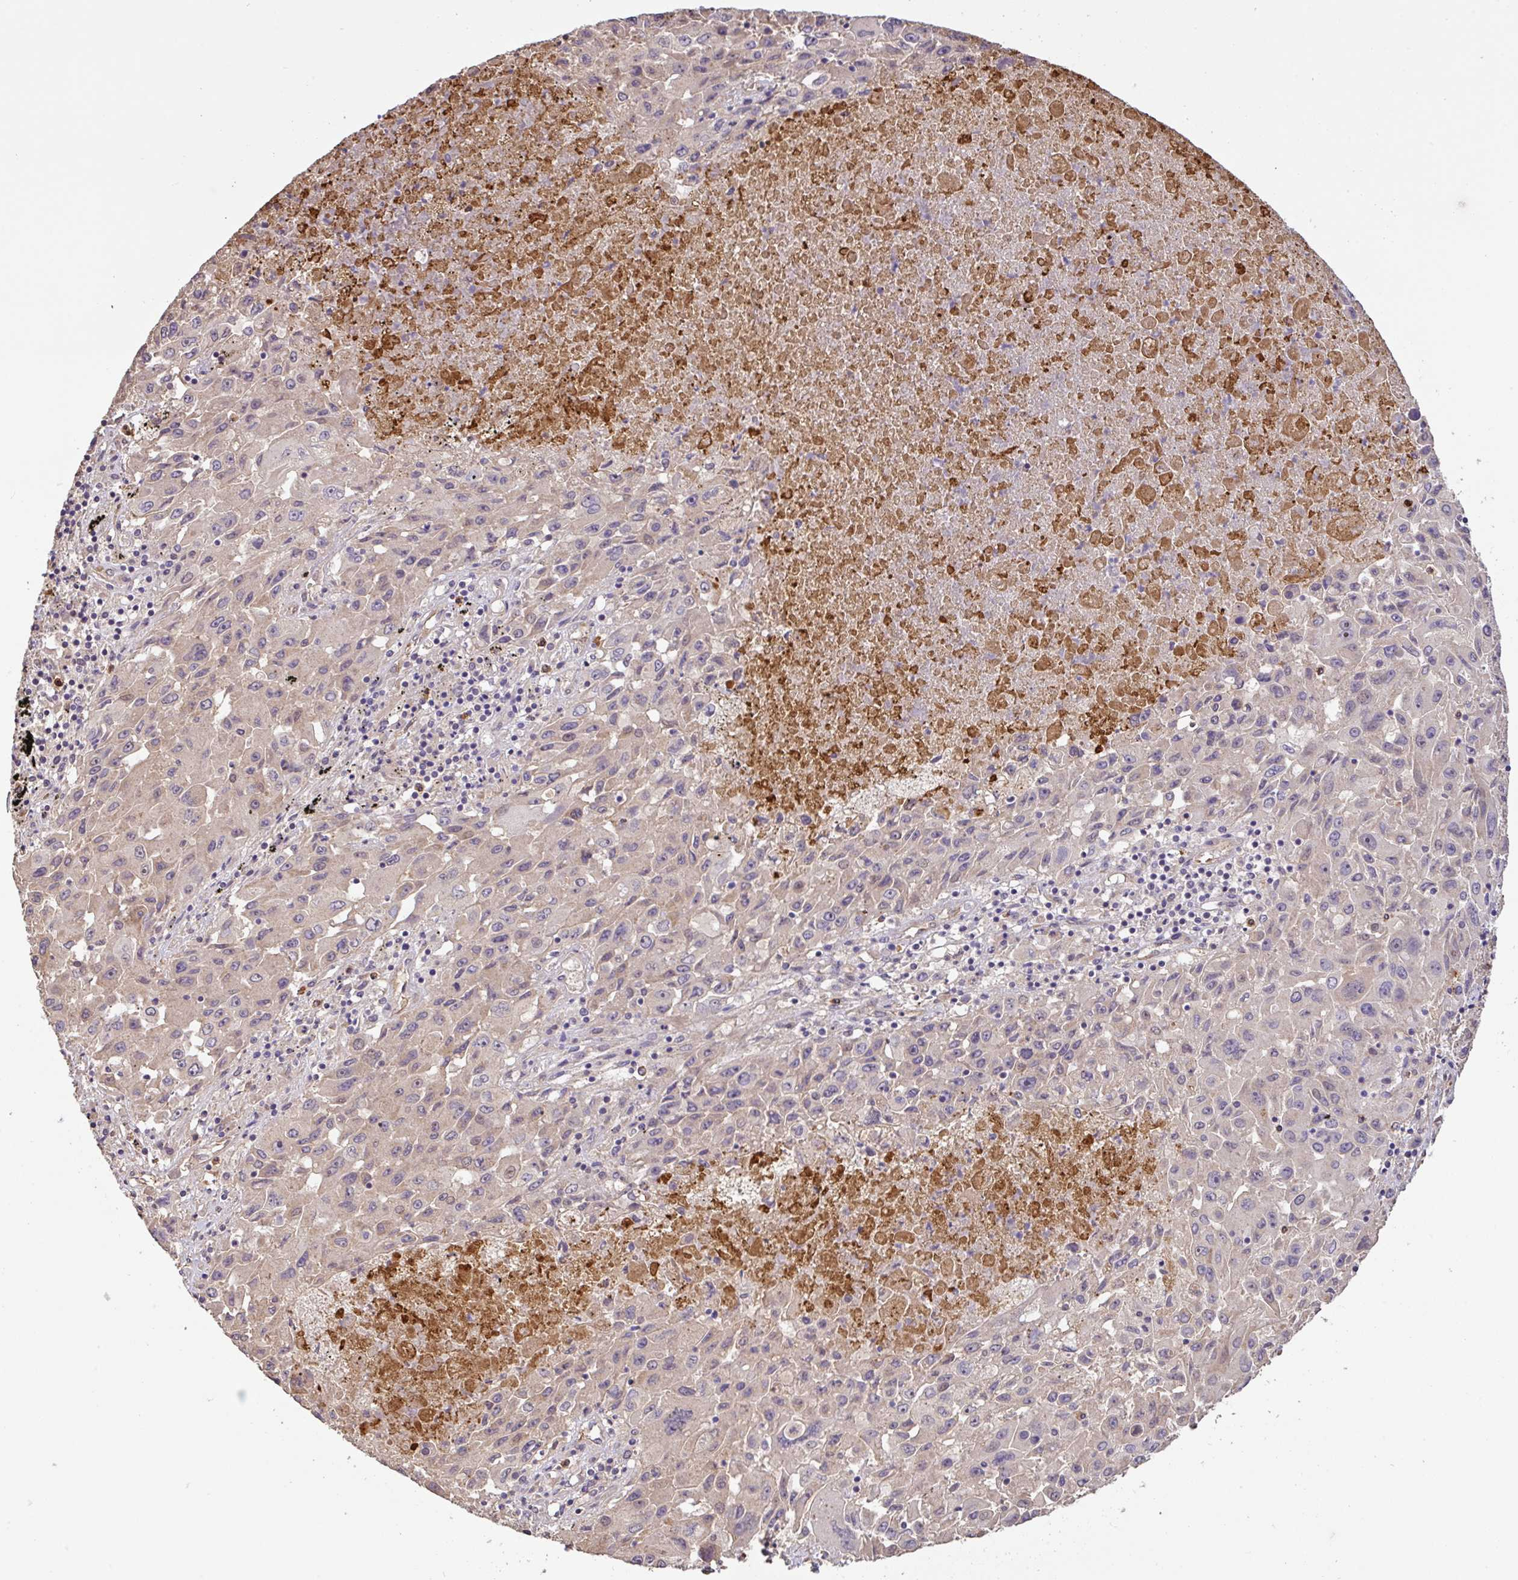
{"staining": {"intensity": "negative", "quantity": "none", "location": "none"}, "tissue": "lung cancer", "cell_type": "Tumor cells", "image_type": "cancer", "snomed": [{"axis": "morphology", "description": "Squamous cell carcinoma, NOS"}, {"axis": "topography", "description": "Lung"}], "caption": "High magnification brightfield microscopy of lung squamous cell carcinoma stained with DAB (brown) and counterstained with hematoxylin (blue): tumor cells show no significant positivity.", "gene": "C1QTNF9B", "patient": {"sex": "male", "age": 63}}